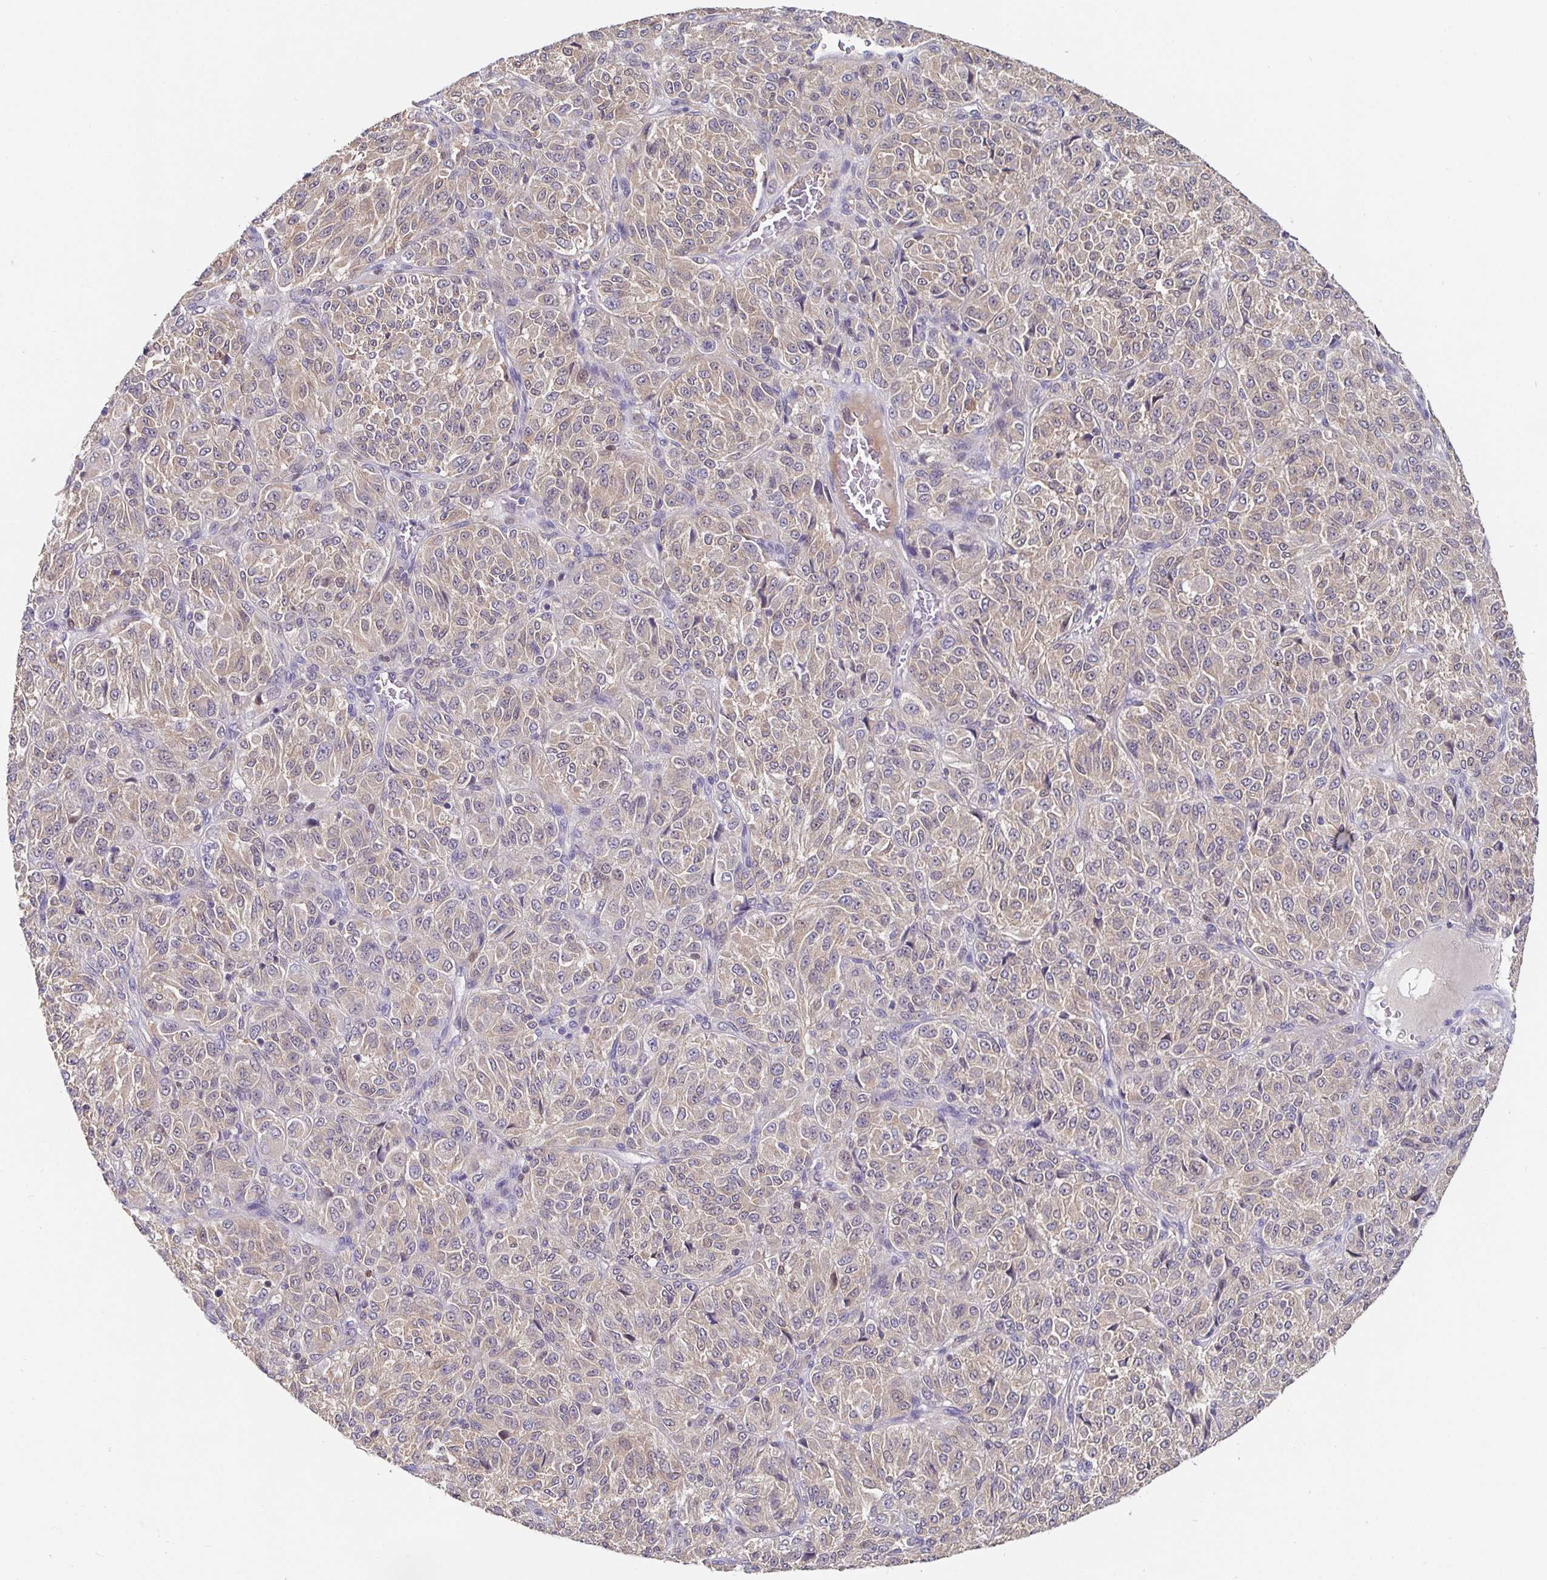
{"staining": {"intensity": "weak", "quantity": ">75%", "location": "cytoplasmic/membranous"}, "tissue": "melanoma", "cell_type": "Tumor cells", "image_type": "cancer", "snomed": [{"axis": "morphology", "description": "Malignant melanoma, Metastatic site"}, {"axis": "topography", "description": "Brain"}], "caption": "Protein expression analysis of malignant melanoma (metastatic site) demonstrates weak cytoplasmic/membranous expression in approximately >75% of tumor cells.", "gene": "SATB1", "patient": {"sex": "female", "age": 56}}